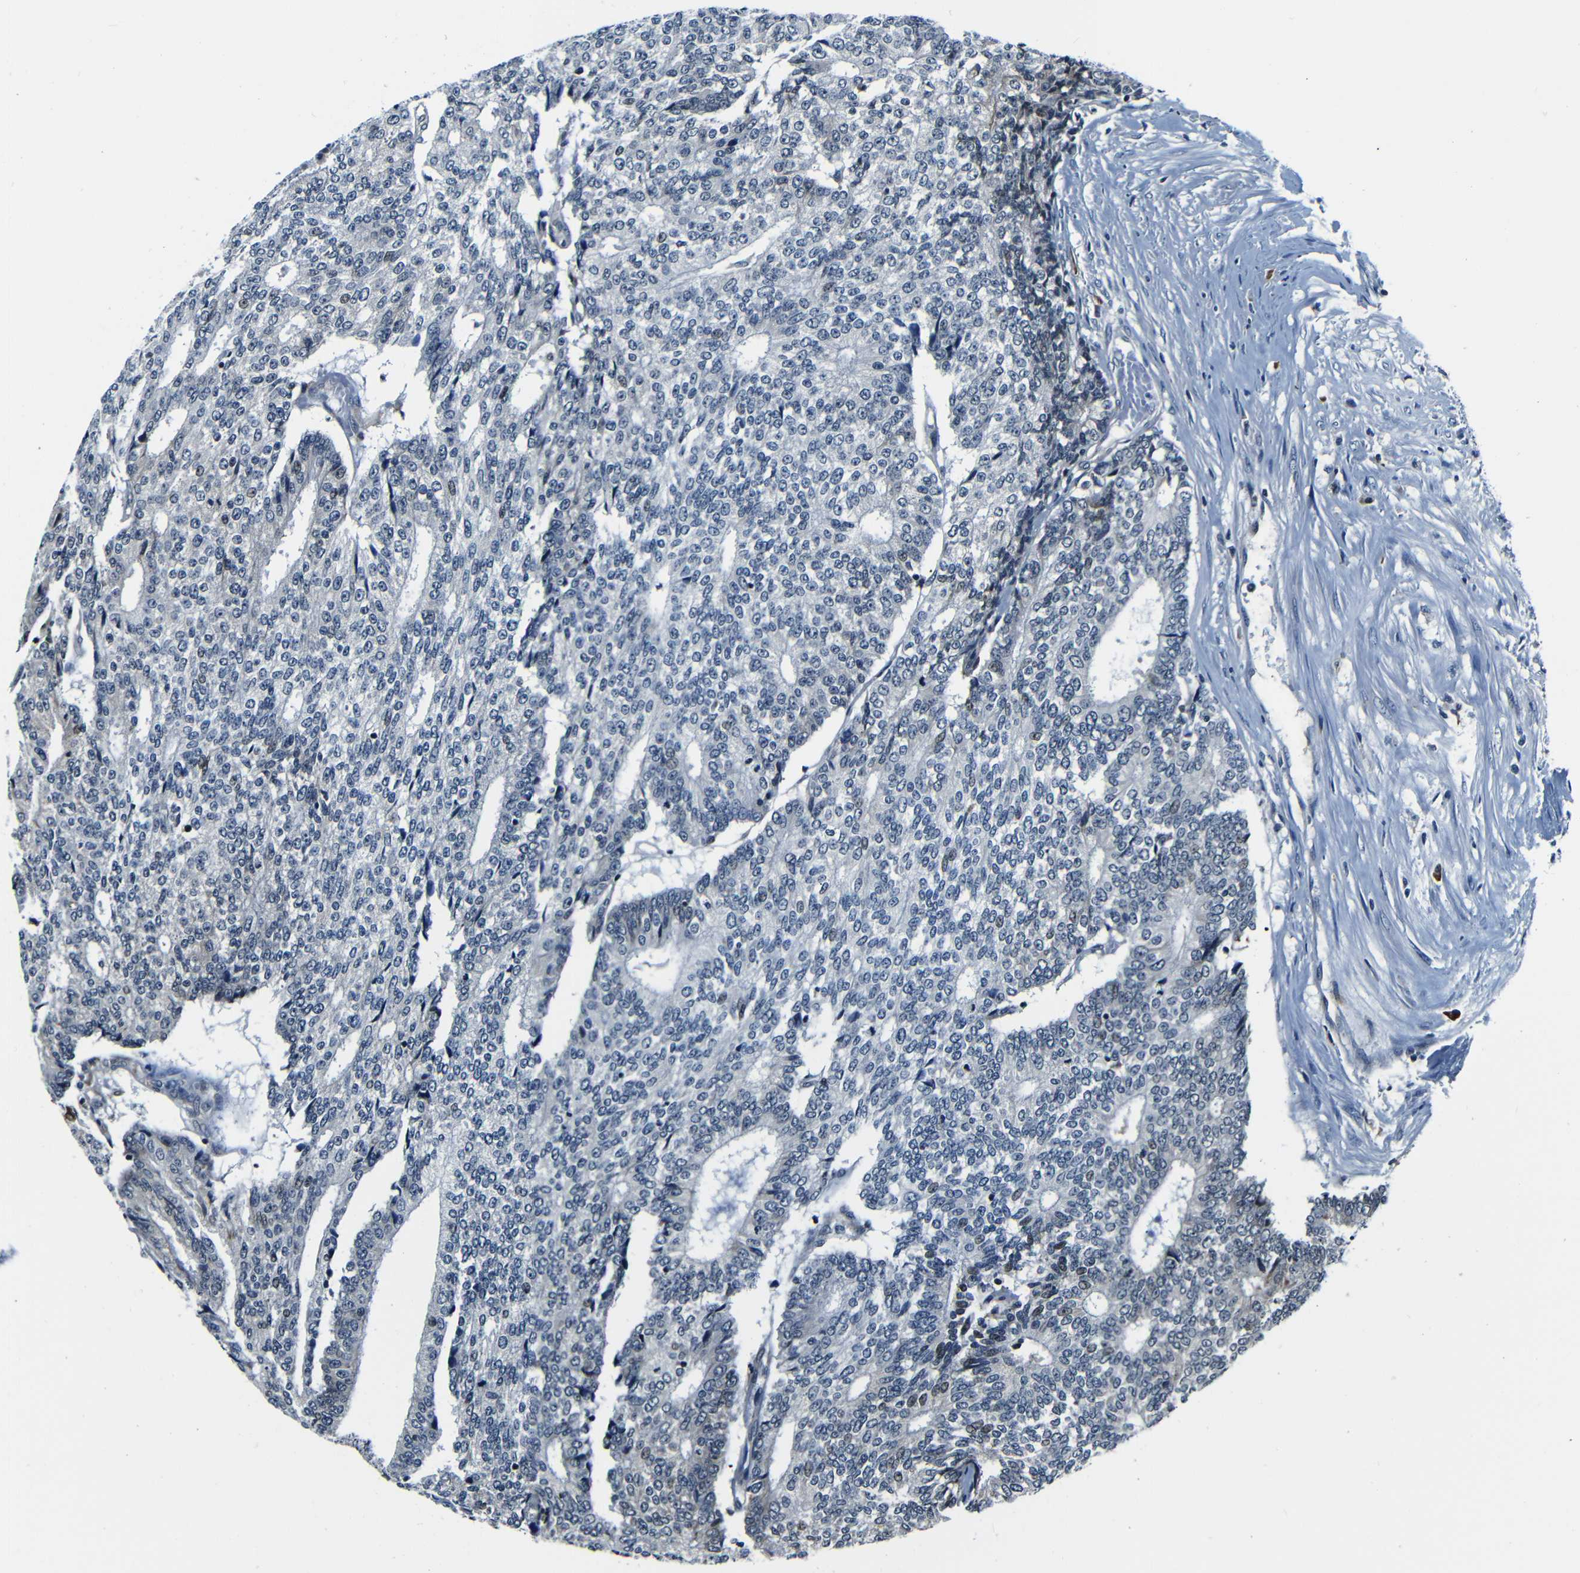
{"staining": {"intensity": "weak", "quantity": "<25%", "location": "nuclear"}, "tissue": "prostate cancer", "cell_type": "Tumor cells", "image_type": "cancer", "snomed": [{"axis": "morphology", "description": "Normal tissue, NOS"}, {"axis": "morphology", "description": "Adenocarcinoma, High grade"}, {"axis": "topography", "description": "Prostate"}, {"axis": "topography", "description": "Seminal veicle"}], "caption": "The micrograph displays no staining of tumor cells in prostate cancer.", "gene": "NCBP3", "patient": {"sex": "male", "age": 55}}